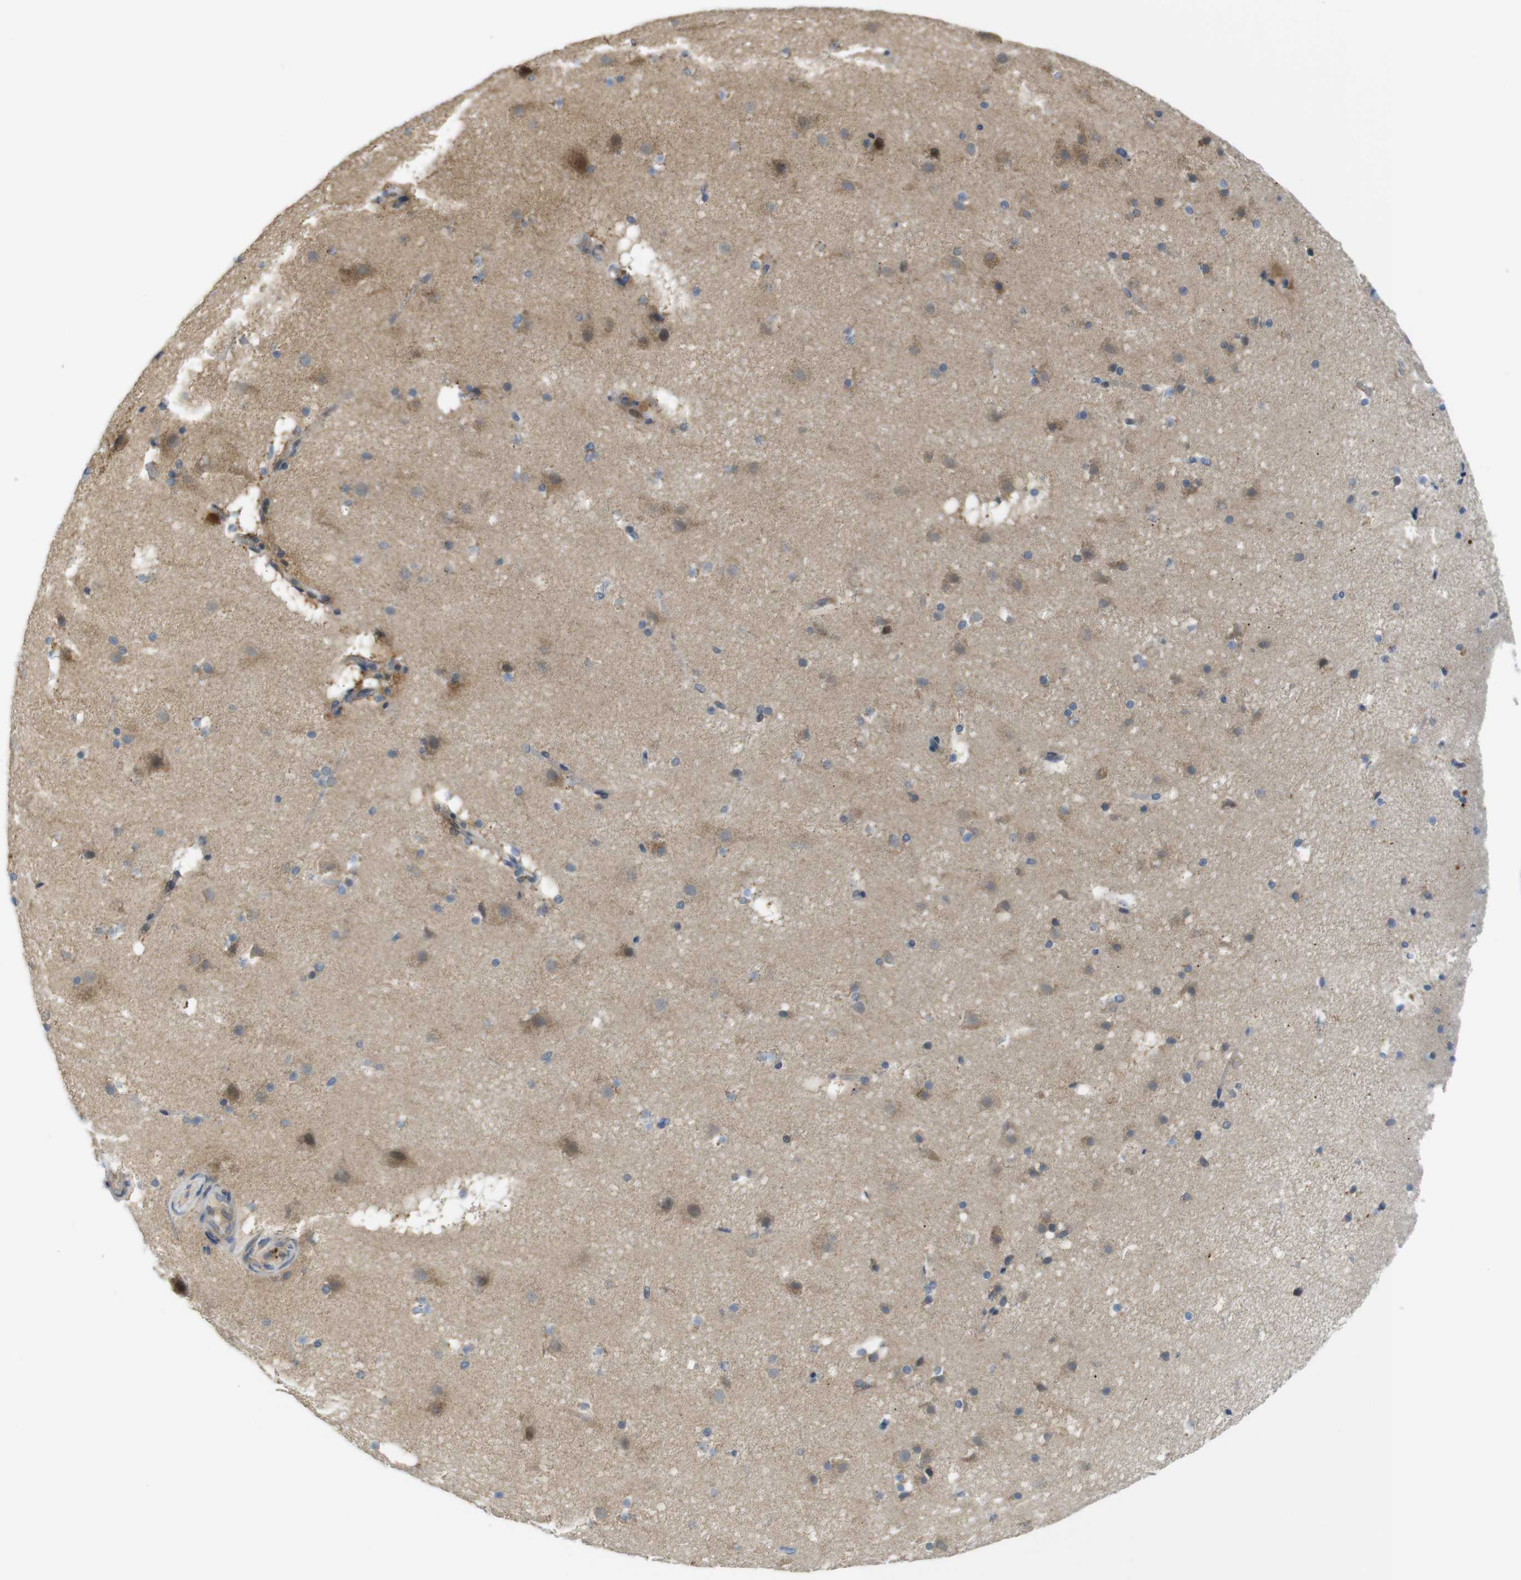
{"staining": {"intensity": "negative", "quantity": "none", "location": "none"}, "tissue": "cerebral cortex", "cell_type": "Endothelial cells", "image_type": "normal", "snomed": [{"axis": "morphology", "description": "Normal tissue, NOS"}, {"axis": "topography", "description": "Cerebral cortex"}], "caption": "Immunohistochemistry image of benign cerebral cortex stained for a protein (brown), which demonstrates no expression in endothelial cells.", "gene": "MARCHF1", "patient": {"sex": "male", "age": 45}}